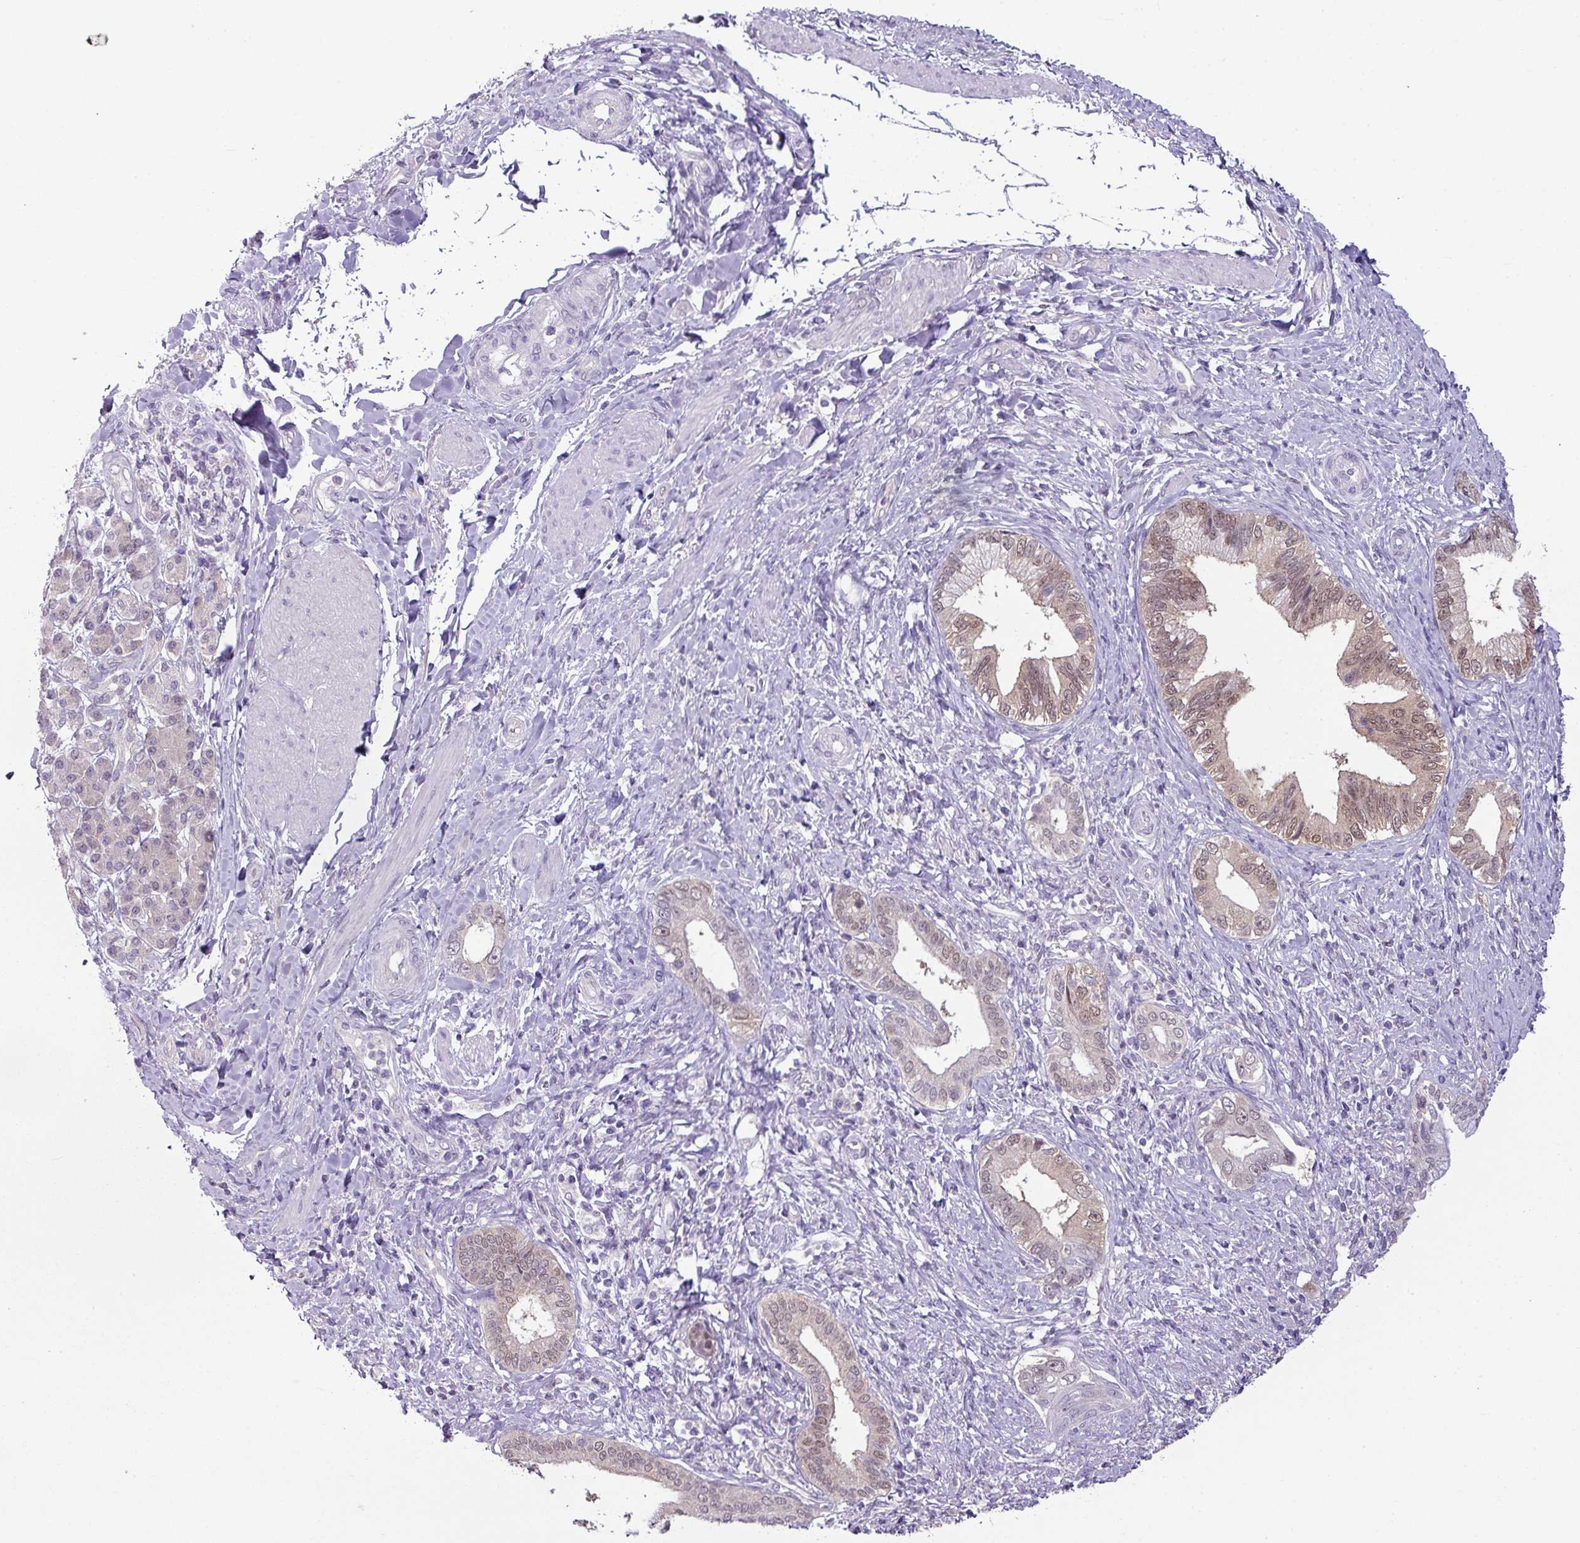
{"staining": {"intensity": "moderate", "quantity": ">75%", "location": "cytoplasmic/membranous,nuclear"}, "tissue": "pancreatic cancer", "cell_type": "Tumor cells", "image_type": "cancer", "snomed": [{"axis": "morphology", "description": "Adenocarcinoma, NOS"}, {"axis": "topography", "description": "Pancreas"}], "caption": "Pancreatic cancer (adenocarcinoma) stained for a protein (brown) exhibits moderate cytoplasmic/membranous and nuclear positive staining in about >75% of tumor cells.", "gene": "TTLL12", "patient": {"sex": "female", "age": 55}}